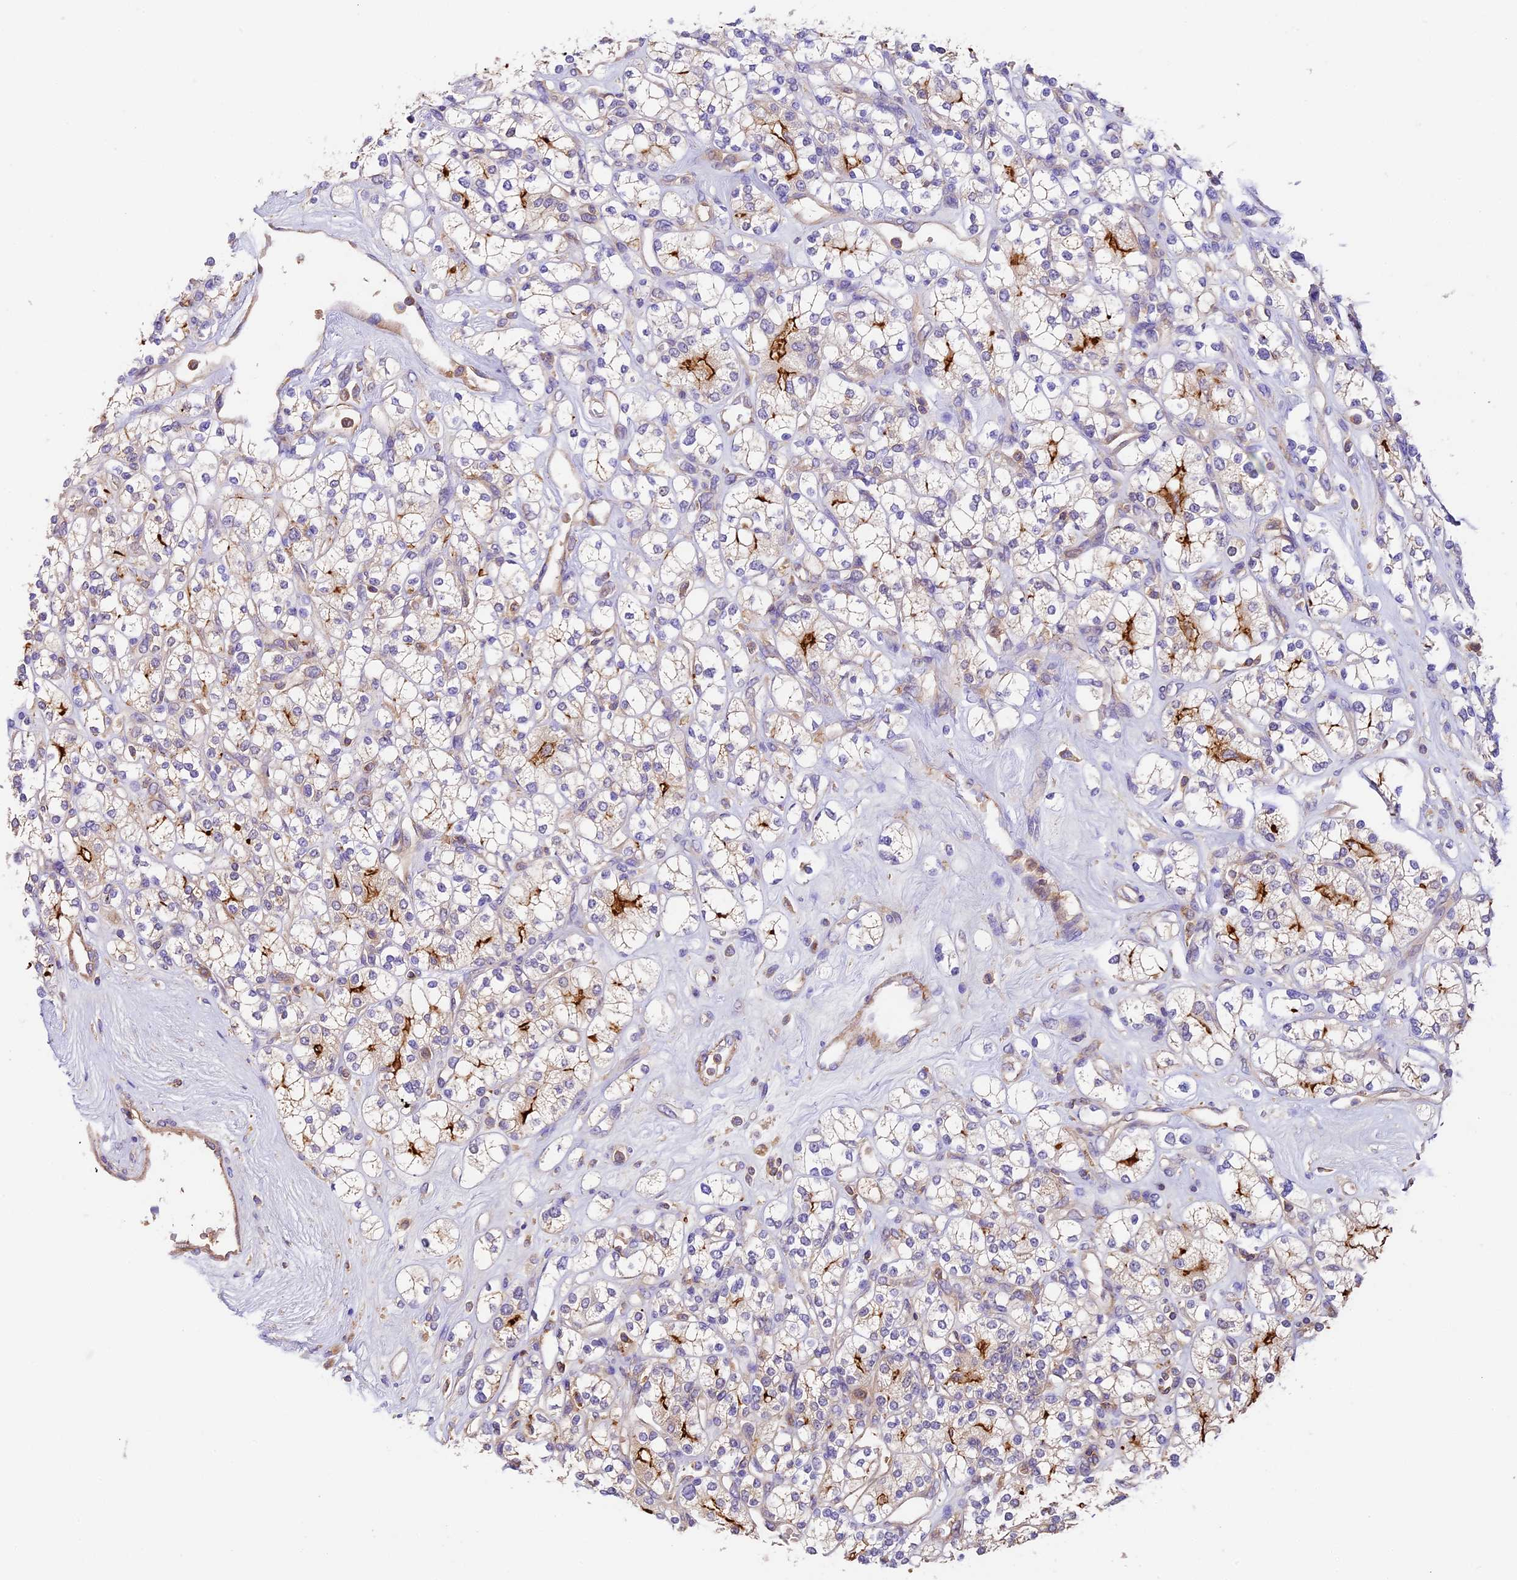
{"staining": {"intensity": "moderate", "quantity": "<25%", "location": "cytoplasmic/membranous"}, "tissue": "renal cancer", "cell_type": "Tumor cells", "image_type": "cancer", "snomed": [{"axis": "morphology", "description": "Adenocarcinoma, NOS"}, {"axis": "topography", "description": "Kidney"}], "caption": "Moderate cytoplasmic/membranous expression is present in approximately <25% of tumor cells in renal adenocarcinoma. (IHC, brightfield microscopy, high magnification).", "gene": "TBC1D1", "patient": {"sex": "male", "age": 77}}